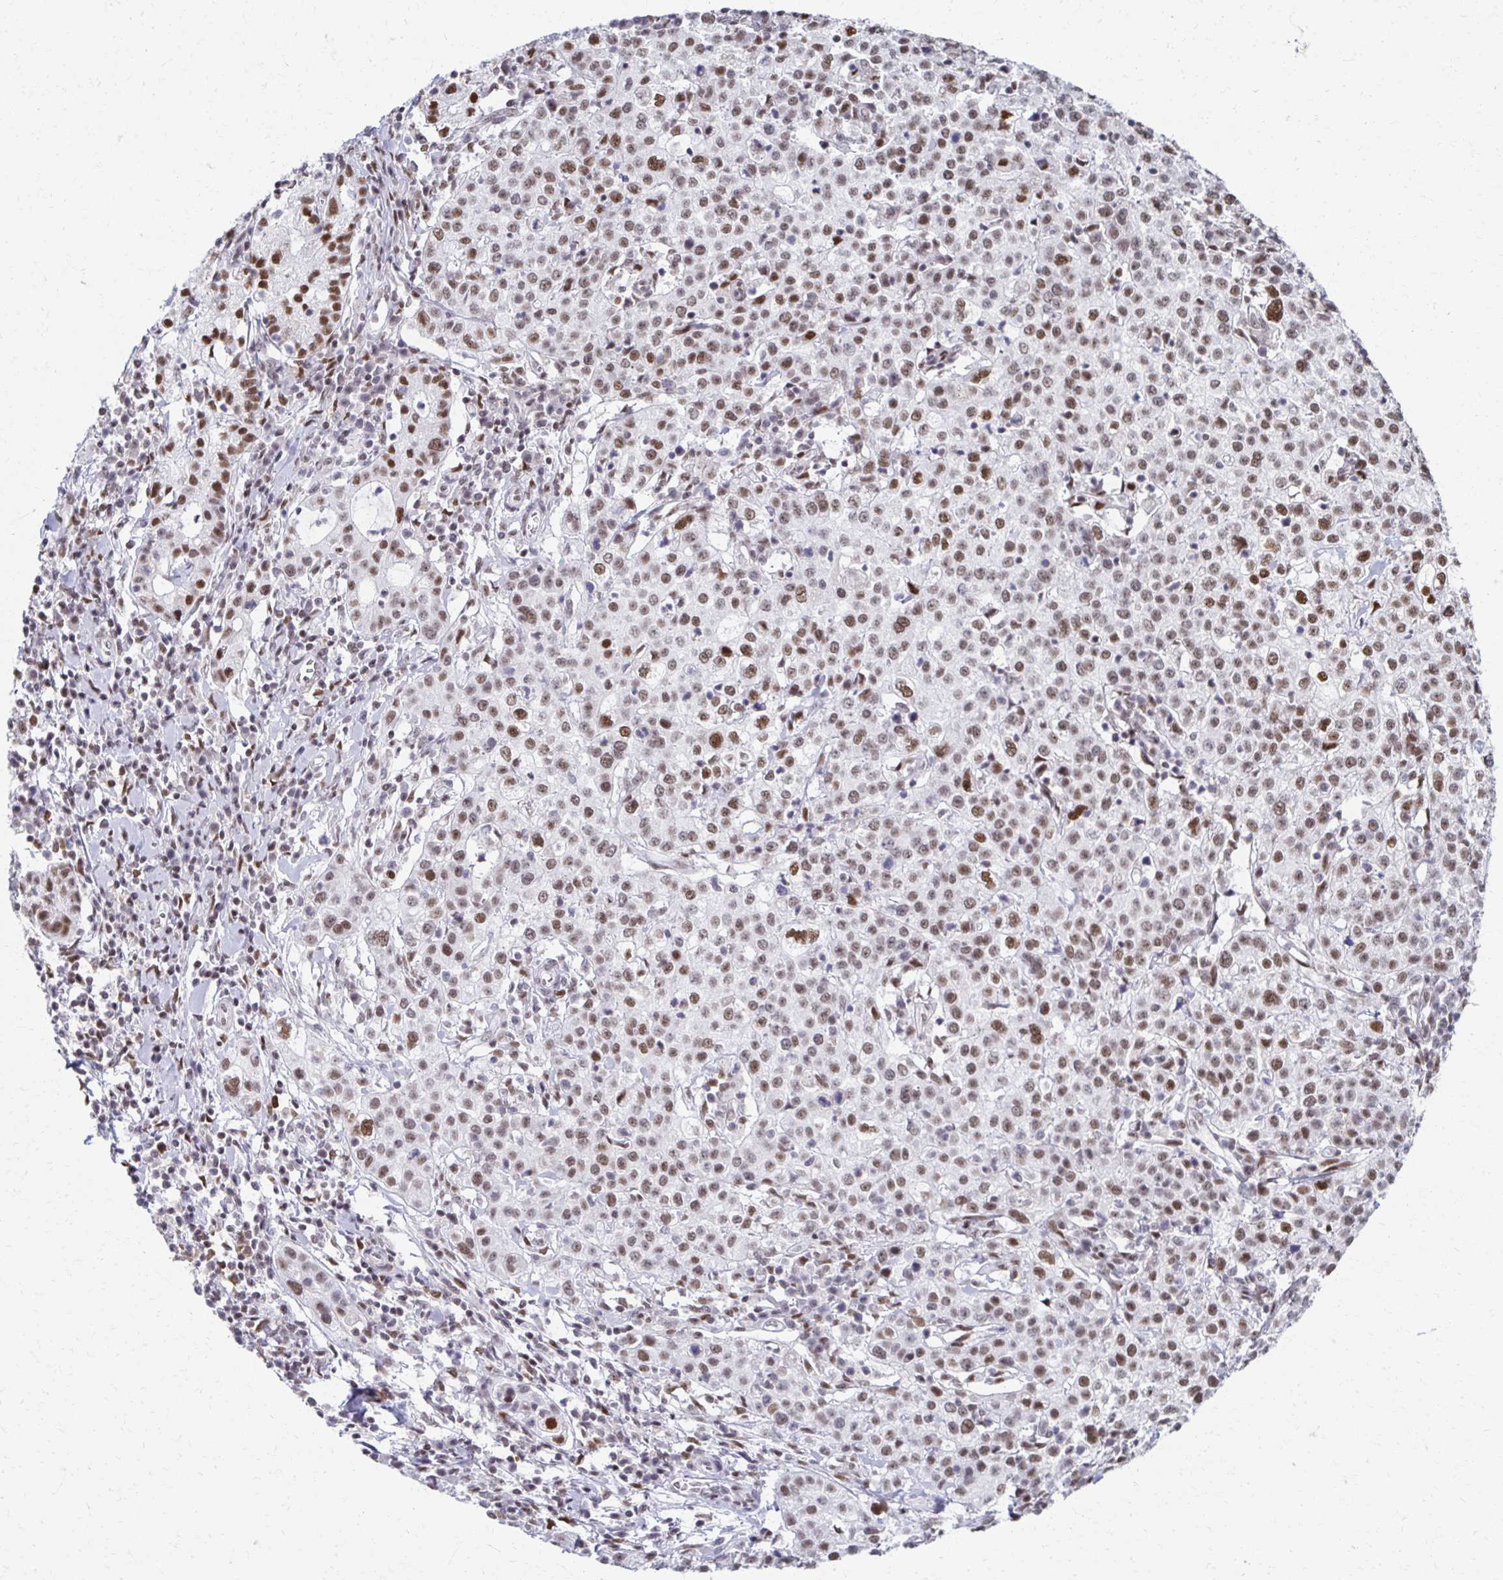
{"staining": {"intensity": "moderate", "quantity": ">75%", "location": "nuclear"}, "tissue": "cervical cancer", "cell_type": "Tumor cells", "image_type": "cancer", "snomed": [{"axis": "morphology", "description": "Normal tissue, NOS"}, {"axis": "morphology", "description": "Adenocarcinoma, NOS"}, {"axis": "topography", "description": "Cervix"}], "caption": "A medium amount of moderate nuclear expression is present in about >75% of tumor cells in cervical cancer tissue.", "gene": "IRF7", "patient": {"sex": "female", "age": 44}}